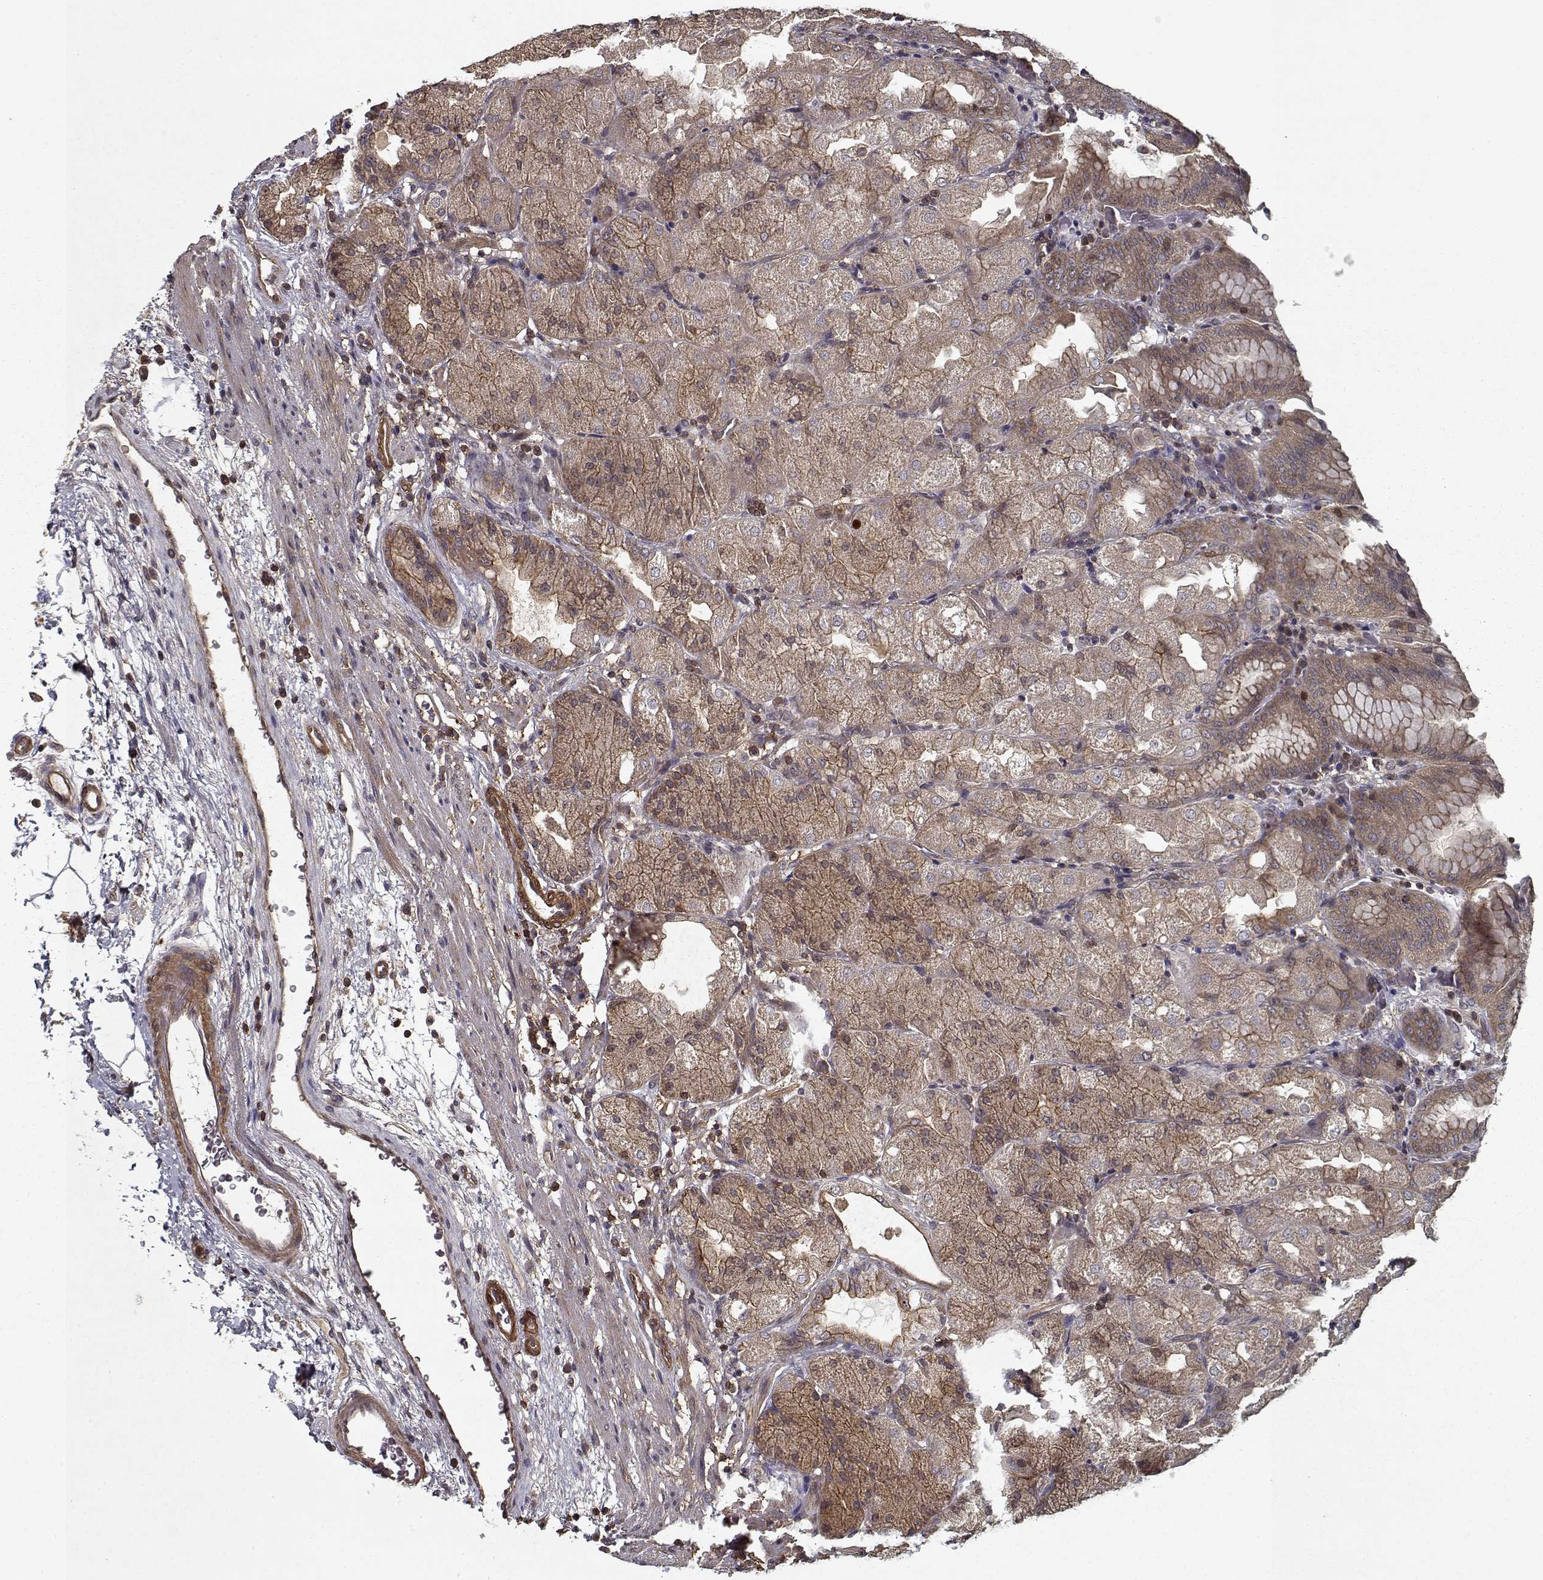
{"staining": {"intensity": "moderate", "quantity": ">75%", "location": "cytoplasmic/membranous"}, "tissue": "stomach", "cell_type": "Glandular cells", "image_type": "normal", "snomed": [{"axis": "morphology", "description": "Normal tissue, NOS"}, {"axis": "topography", "description": "Stomach, upper"}, {"axis": "topography", "description": "Stomach"}, {"axis": "topography", "description": "Stomach, lower"}], "caption": "Benign stomach displays moderate cytoplasmic/membranous positivity in approximately >75% of glandular cells.", "gene": "PPP1R12A", "patient": {"sex": "male", "age": 62}}